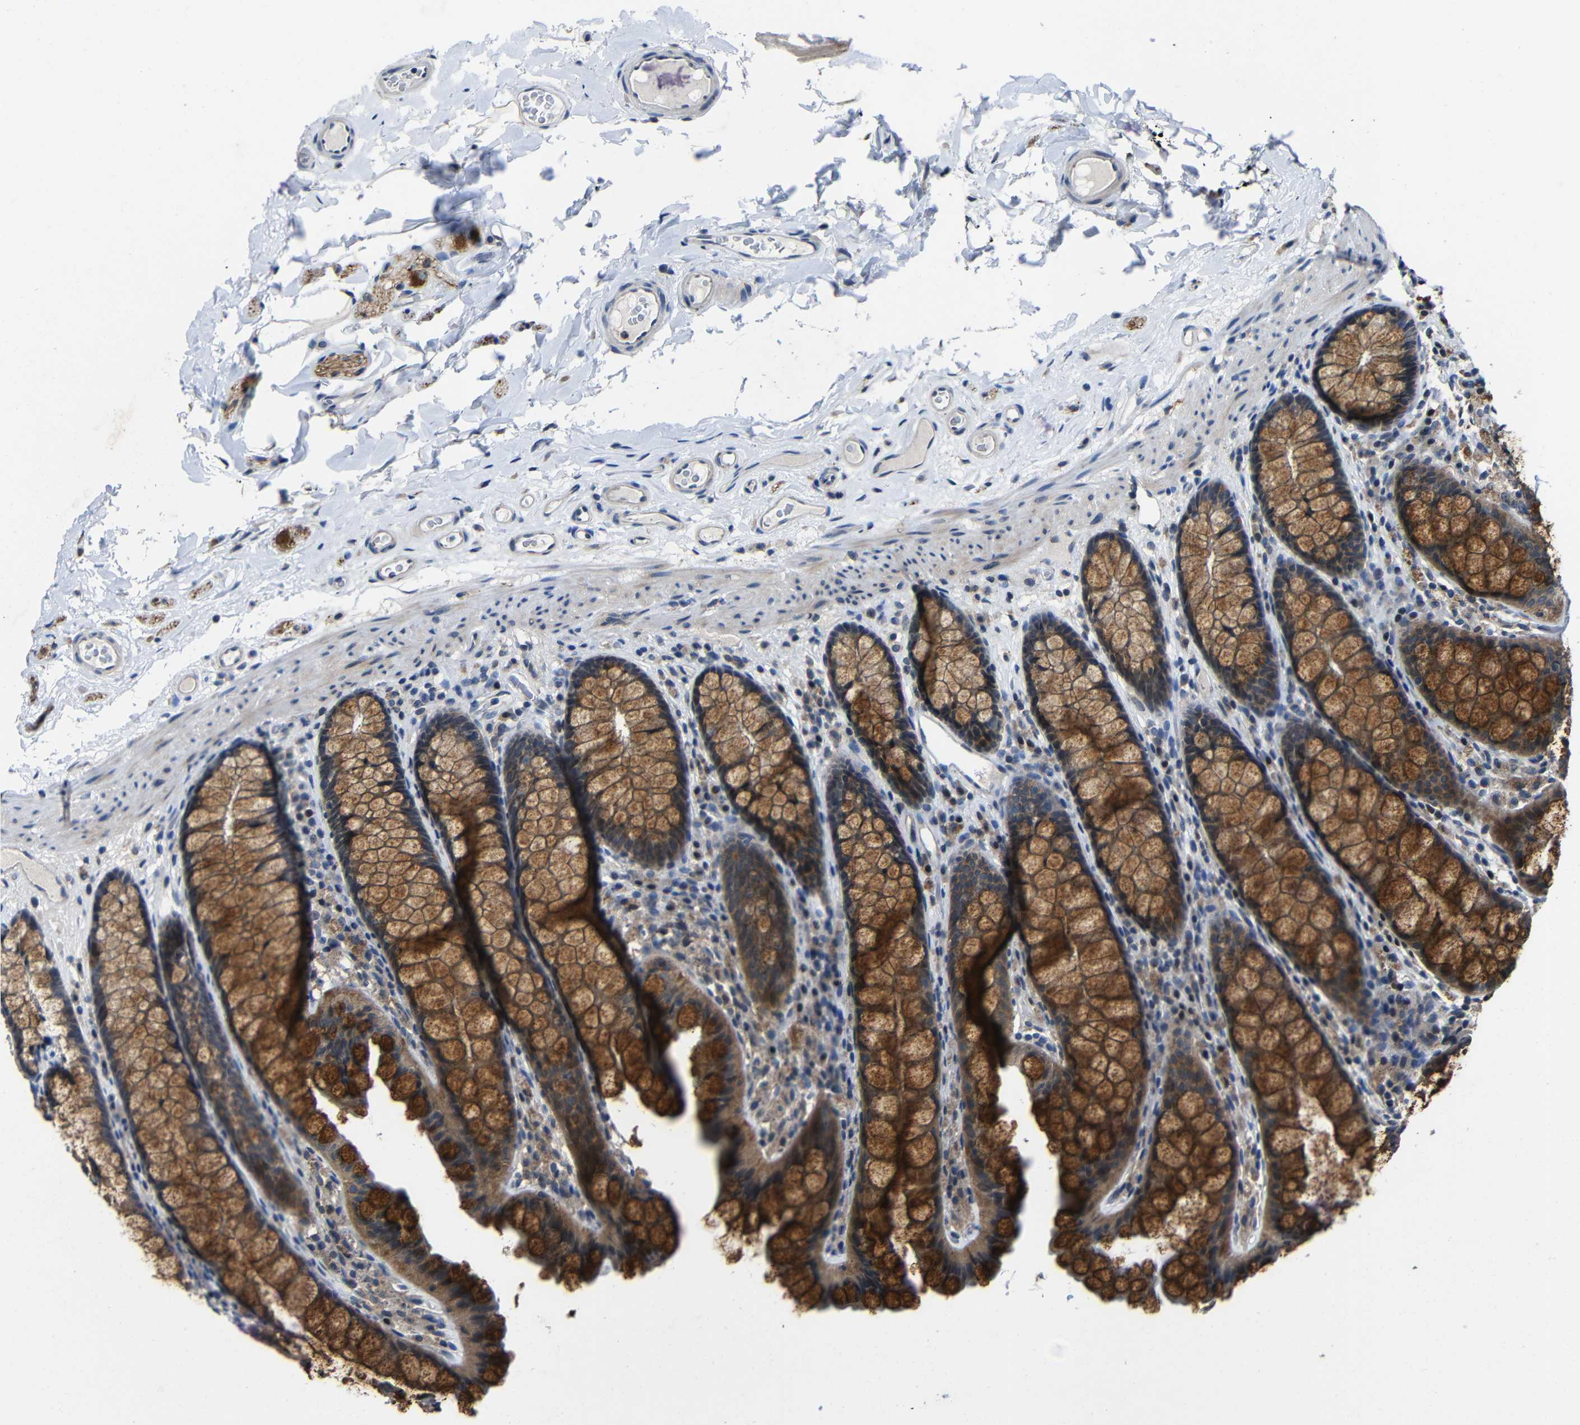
{"staining": {"intensity": "negative", "quantity": "none", "location": "none"}, "tissue": "colon", "cell_type": "Endothelial cells", "image_type": "normal", "snomed": [{"axis": "morphology", "description": "Normal tissue, NOS"}, {"axis": "topography", "description": "Colon"}], "caption": "Immunohistochemical staining of unremarkable human colon displays no significant positivity in endothelial cells.", "gene": "C6orf89", "patient": {"sex": "female", "age": 55}}